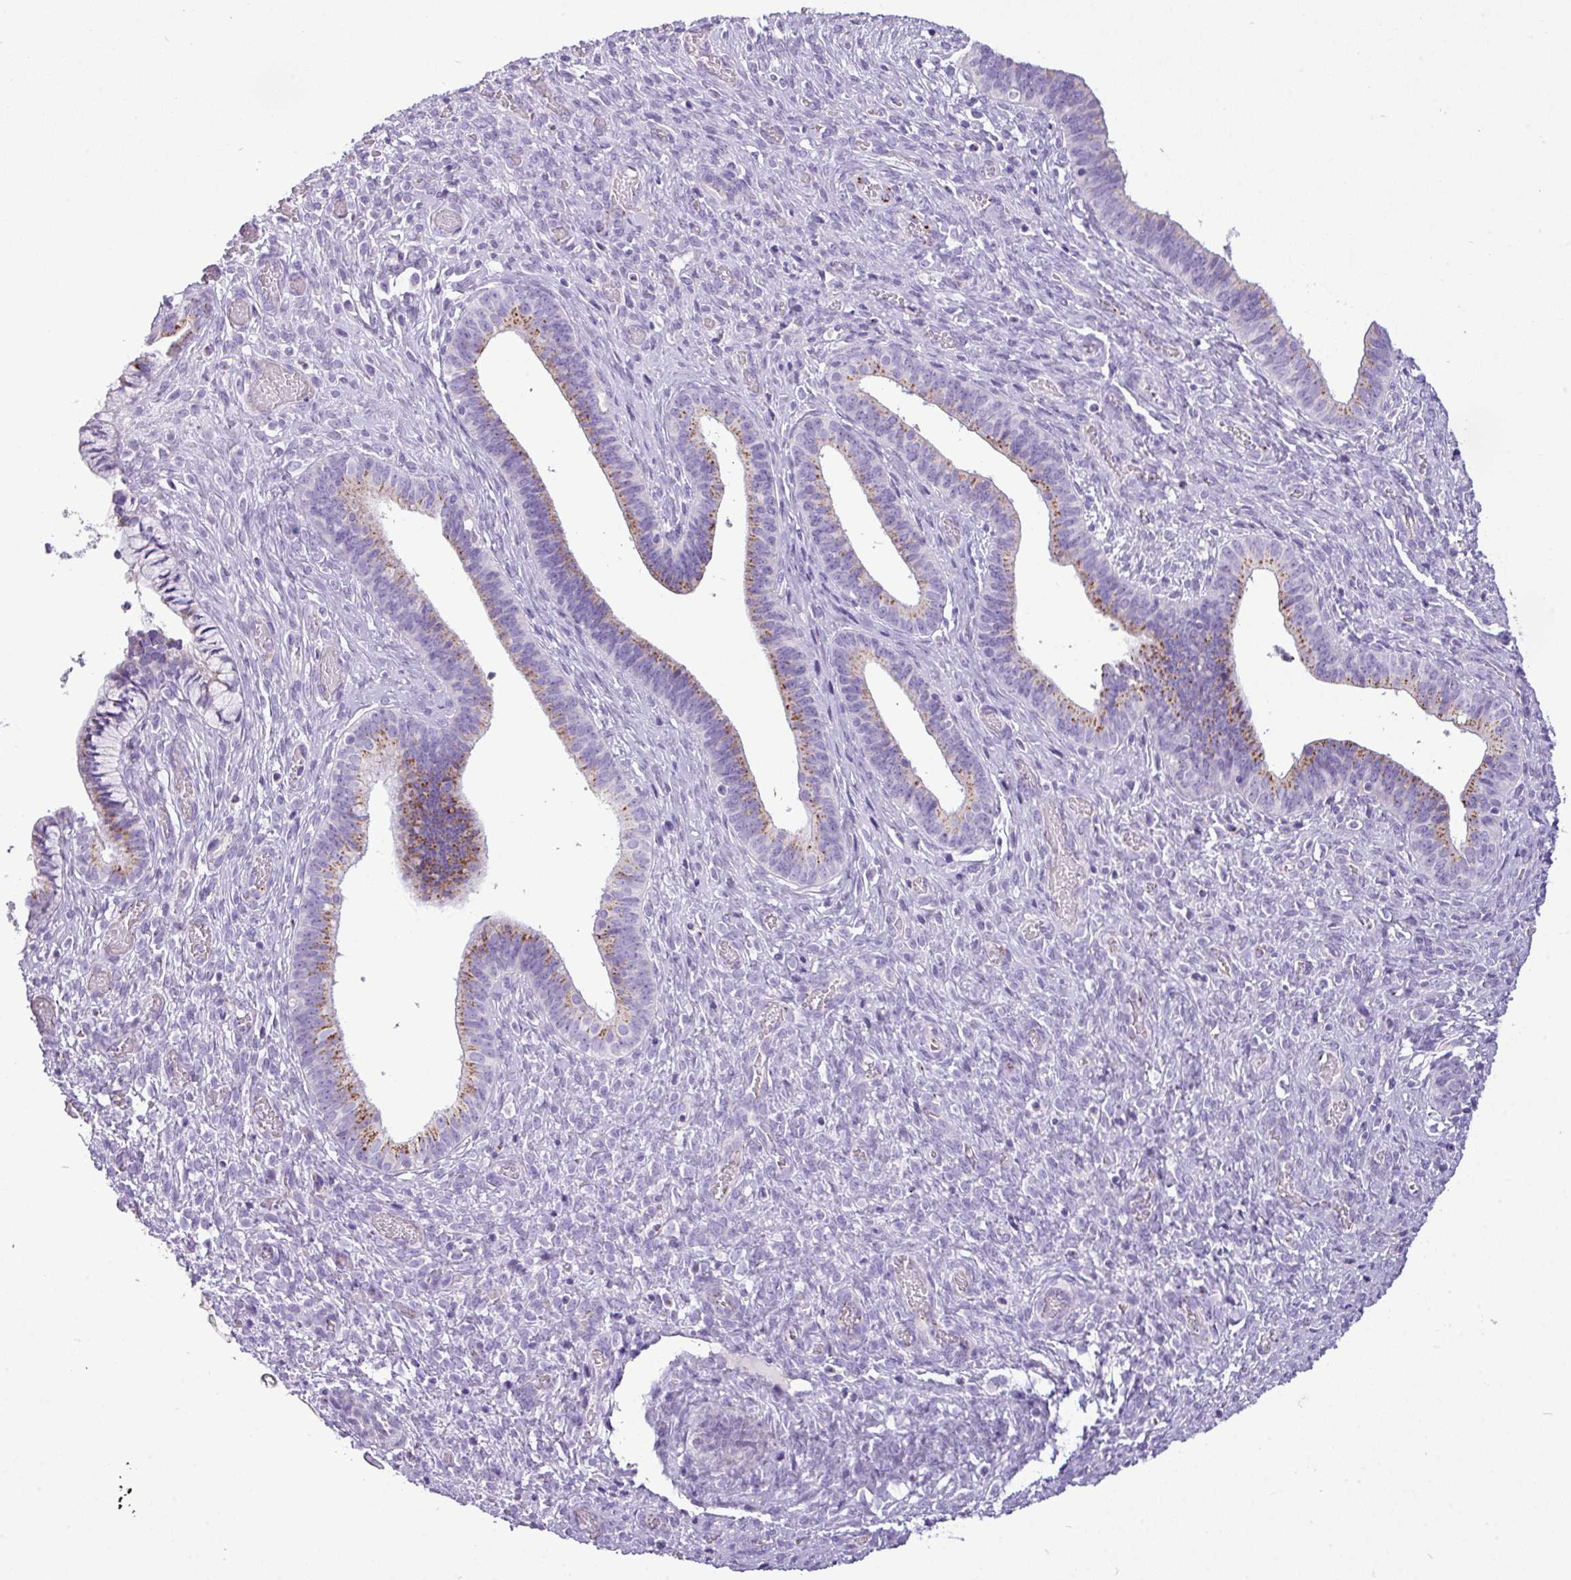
{"staining": {"intensity": "moderate", "quantity": "<25%", "location": "cytoplasmic/membranous"}, "tissue": "cervical cancer", "cell_type": "Tumor cells", "image_type": "cancer", "snomed": [{"axis": "morphology", "description": "Squamous cell carcinoma, NOS"}, {"axis": "topography", "description": "Cervix"}], "caption": "IHC micrograph of squamous cell carcinoma (cervical) stained for a protein (brown), which shows low levels of moderate cytoplasmic/membranous expression in about <25% of tumor cells.", "gene": "FAM43A", "patient": {"sex": "female", "age": 59}}